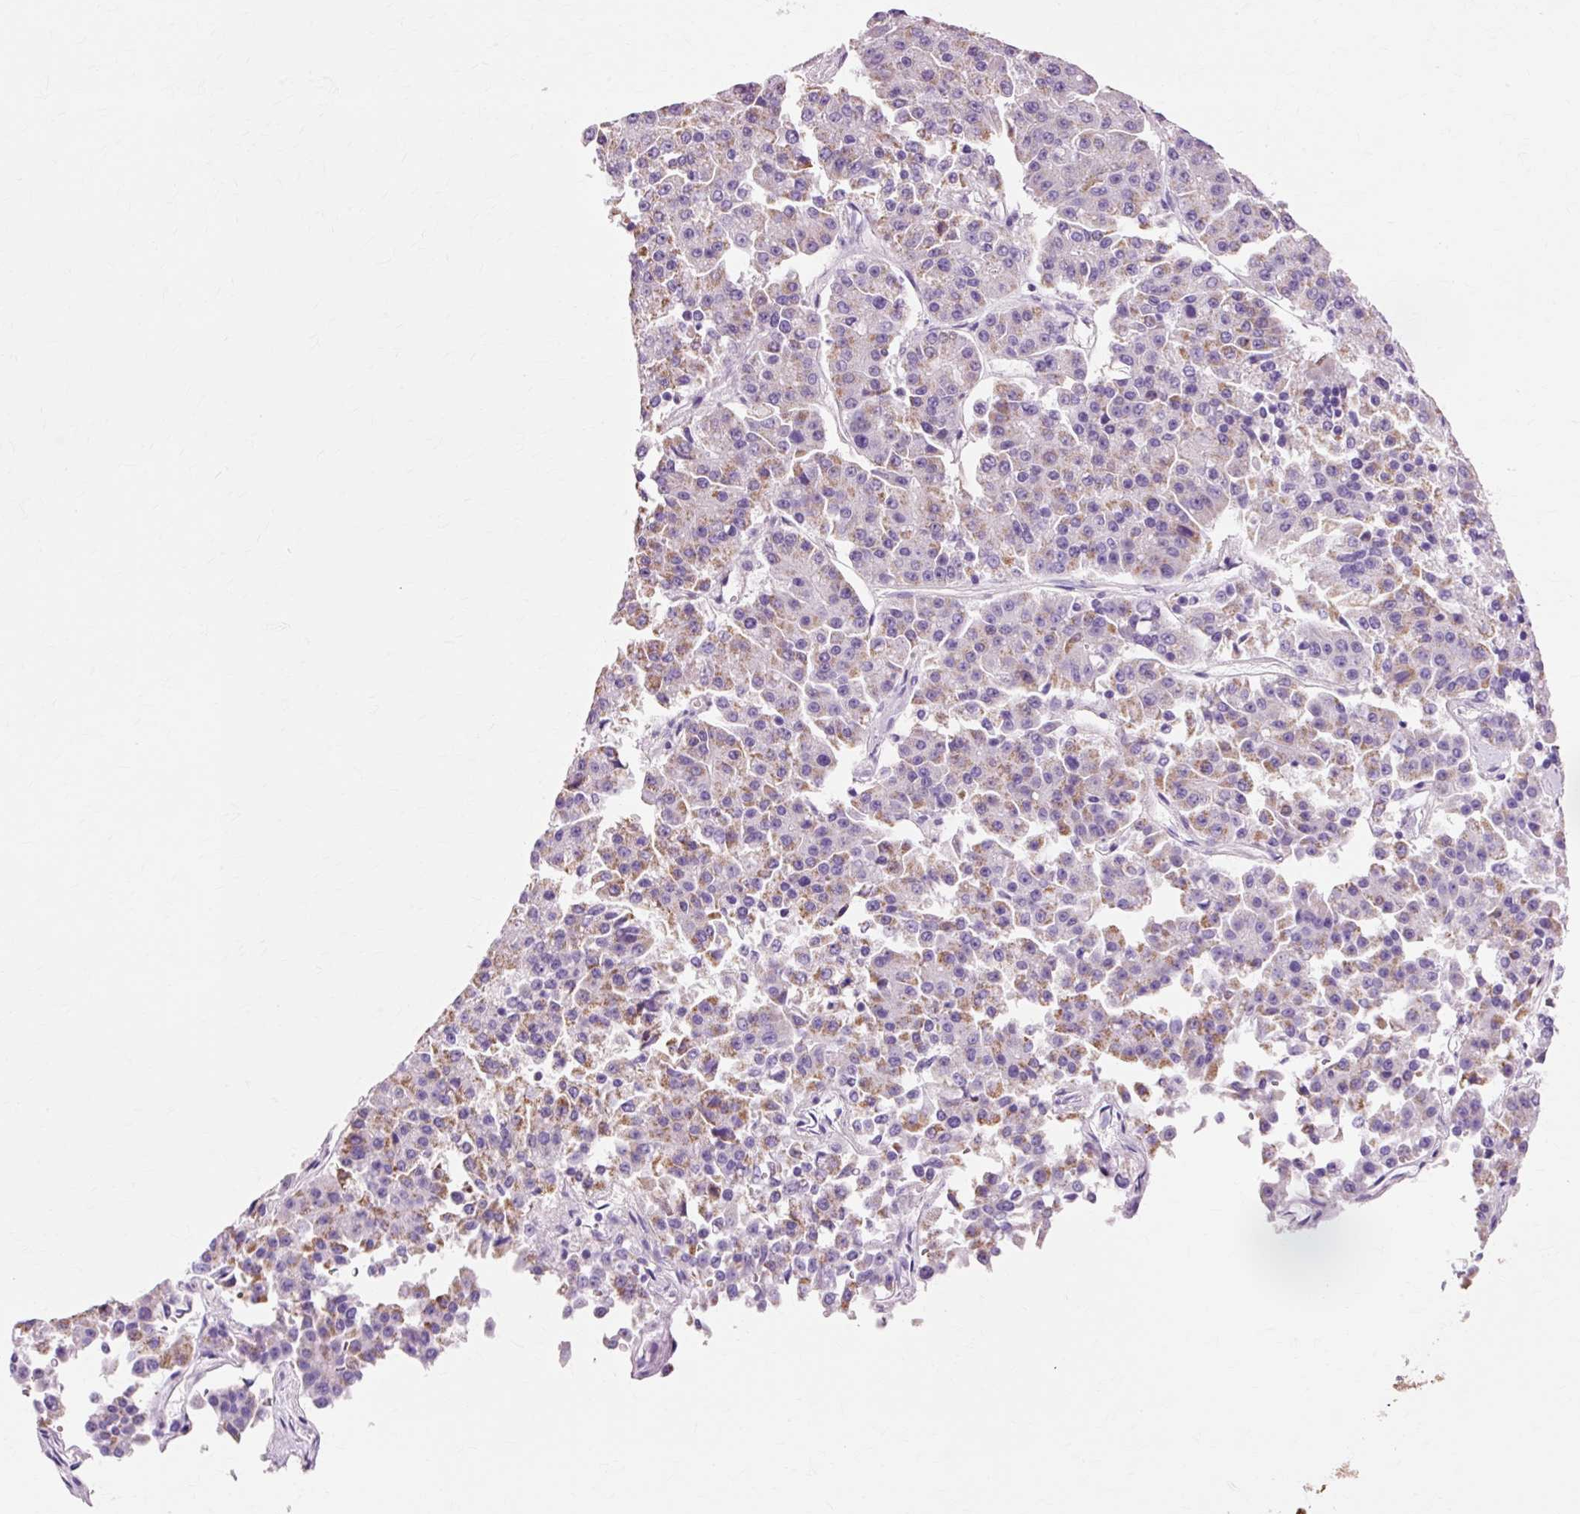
{"staining": {"intensity": "moderate", "quantity": "<25%", "location": "cytoplasmic/membranous"}, "tissue": "pancreatic cancer", "cell_type": "Tumor cells", "image_type": "cancer", "snomed": [{"axis": "morphology", "description": "Adenocarcinoma, NOS"}, {"axis": "topography", "description": "Pancreas"}], "caption": "IHC image of human pancreatic cancer (adenocarcinoma) stained for a protein (brown), which displays low levels of moderate cytoplasmic/membranous staining in about <25% of tumor cells.", "gene": "VN1R2", "patient": {"sex": "male", "age": 50}}